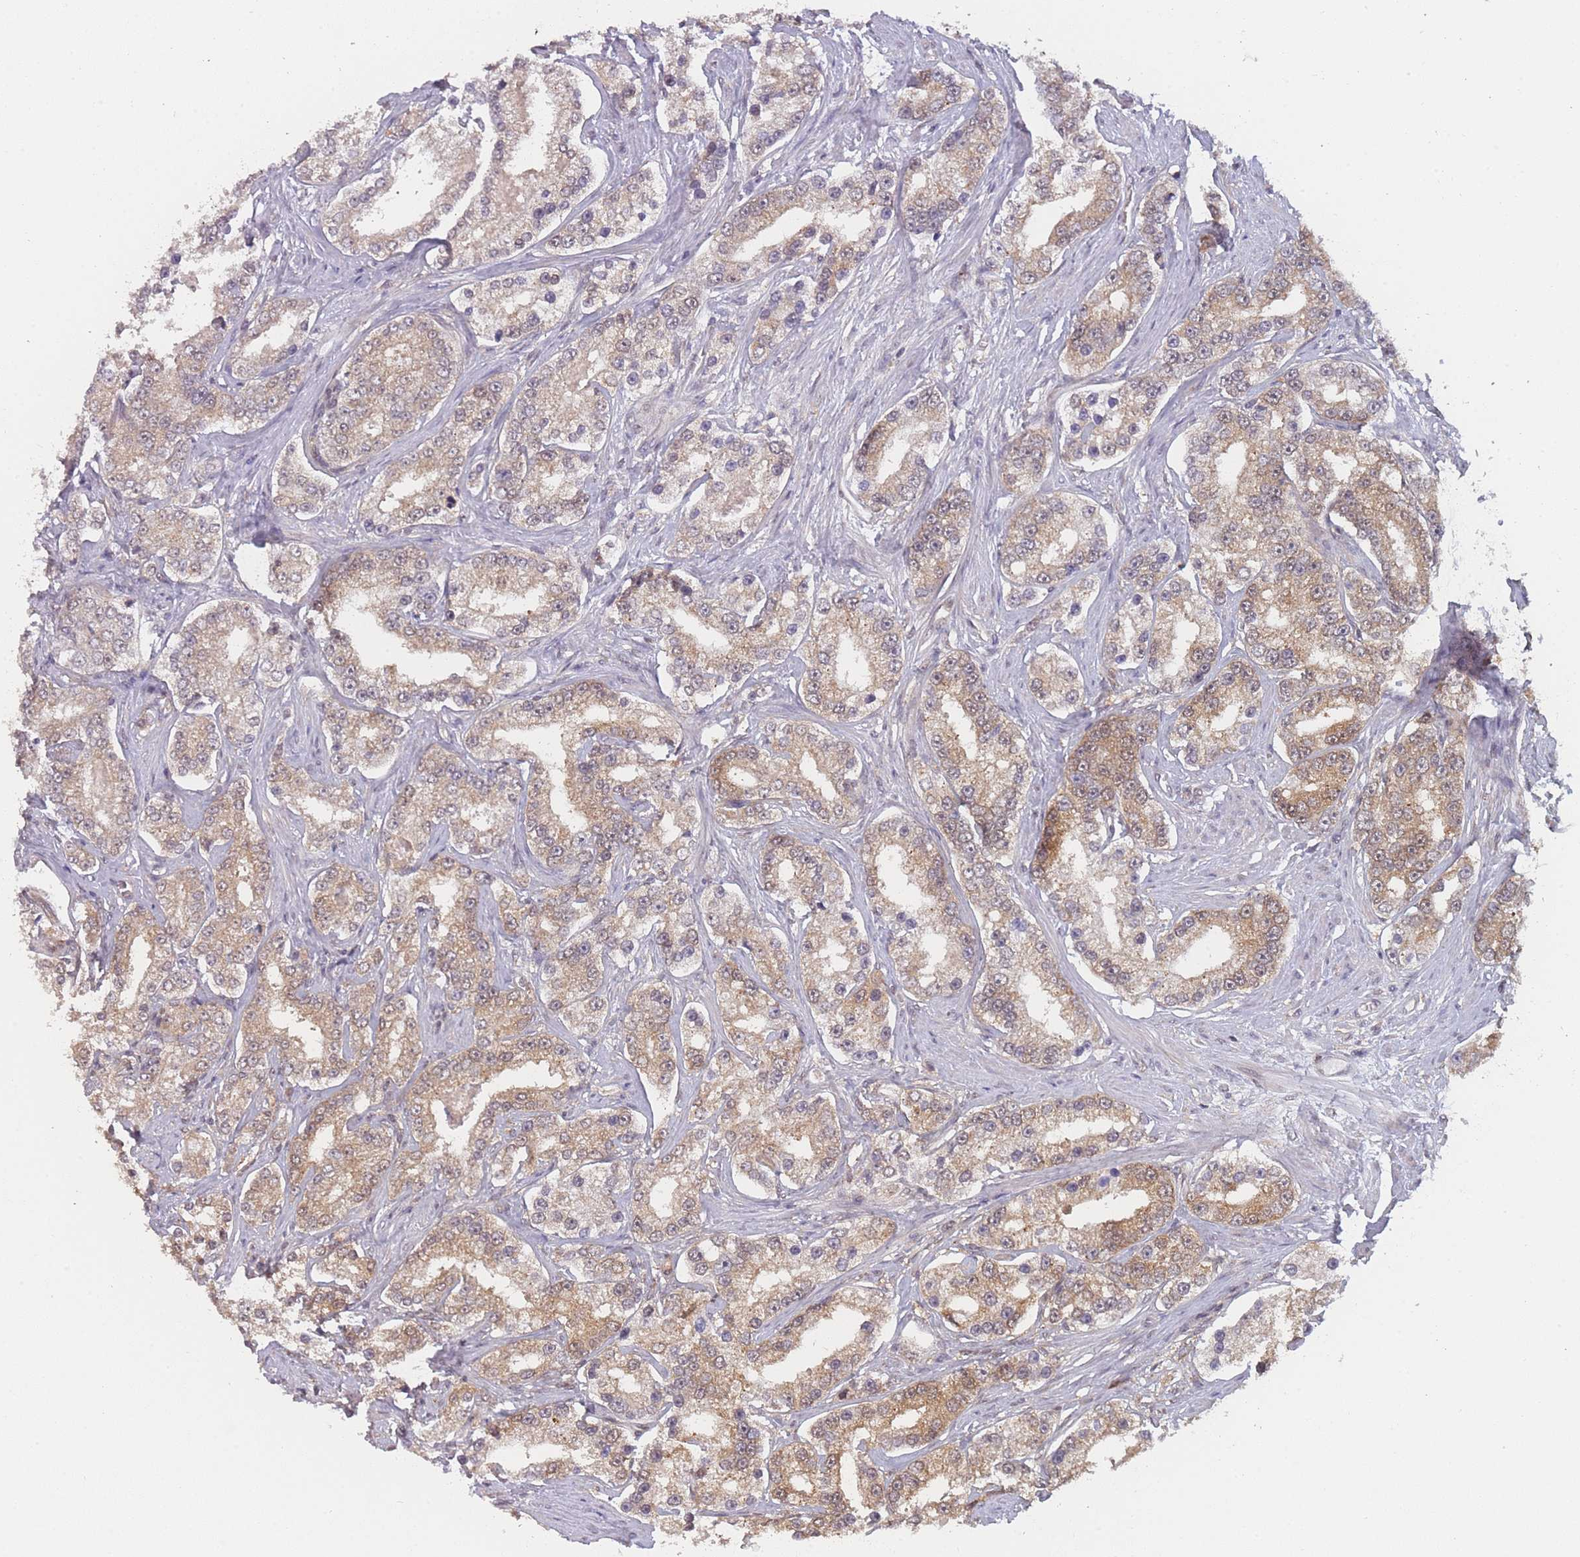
{"staining": {"intensity": "moderate", "quantity": "25%-75%", "location": "cytoplasmic/membranous"}, "tissue": "prostate cancer", "cell_type": "Tumor cells", "image_type": "cancer", "snomed": [{"axis": "morphology", "description": "Normal tissue, NOS"}, {"axis": "morphology", "description": "Adenocarcinoma, High grade"}, {"axis": "topography", "description": "Prostate"}], "caption": "Prostate cancer tissue displays moderate cytoplasmic/membranous positivity in approximately 25%-75% of tumor cells, visualized by immunohistochemistry.", "gene": "MRI1", "patient": {"sex": "male", "age": 83}}